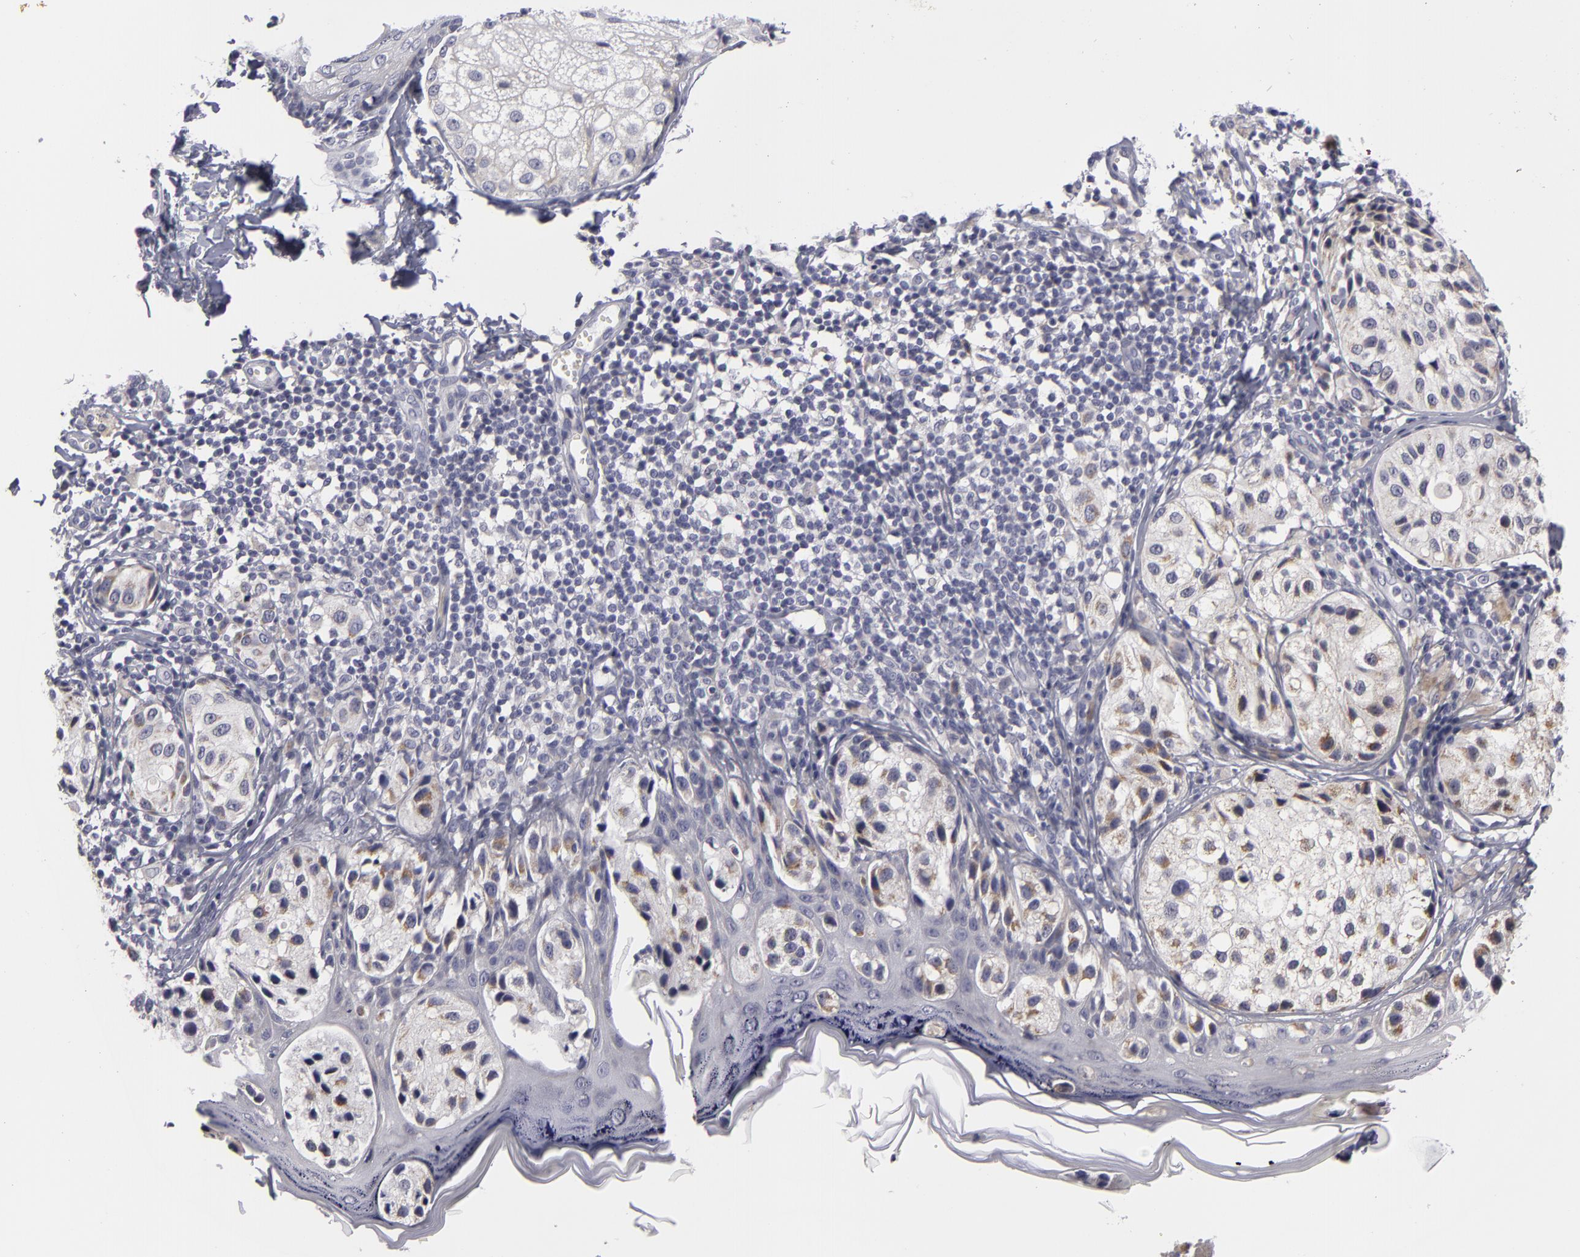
{"staining": {"intensity": "weak", "quantity": "25%-75%", "location": "cytoplasmic/membranous"}, "tissue": "melanoma", "cell_type": "Tumor cells", "image_type": "cancer", "snomed": [{"axis": "morphology", "description": "Malignant melanoma, NOS"}, {"axis": "topography", "description": "Skin"}], "caption": "Tumor cells show weak cytoplasmic/membranous expression in approximately 25%-75% of cells in malignant melanoma.", "gene": "ATP2B3", "patient": {"sex": "male", "age": 23}}